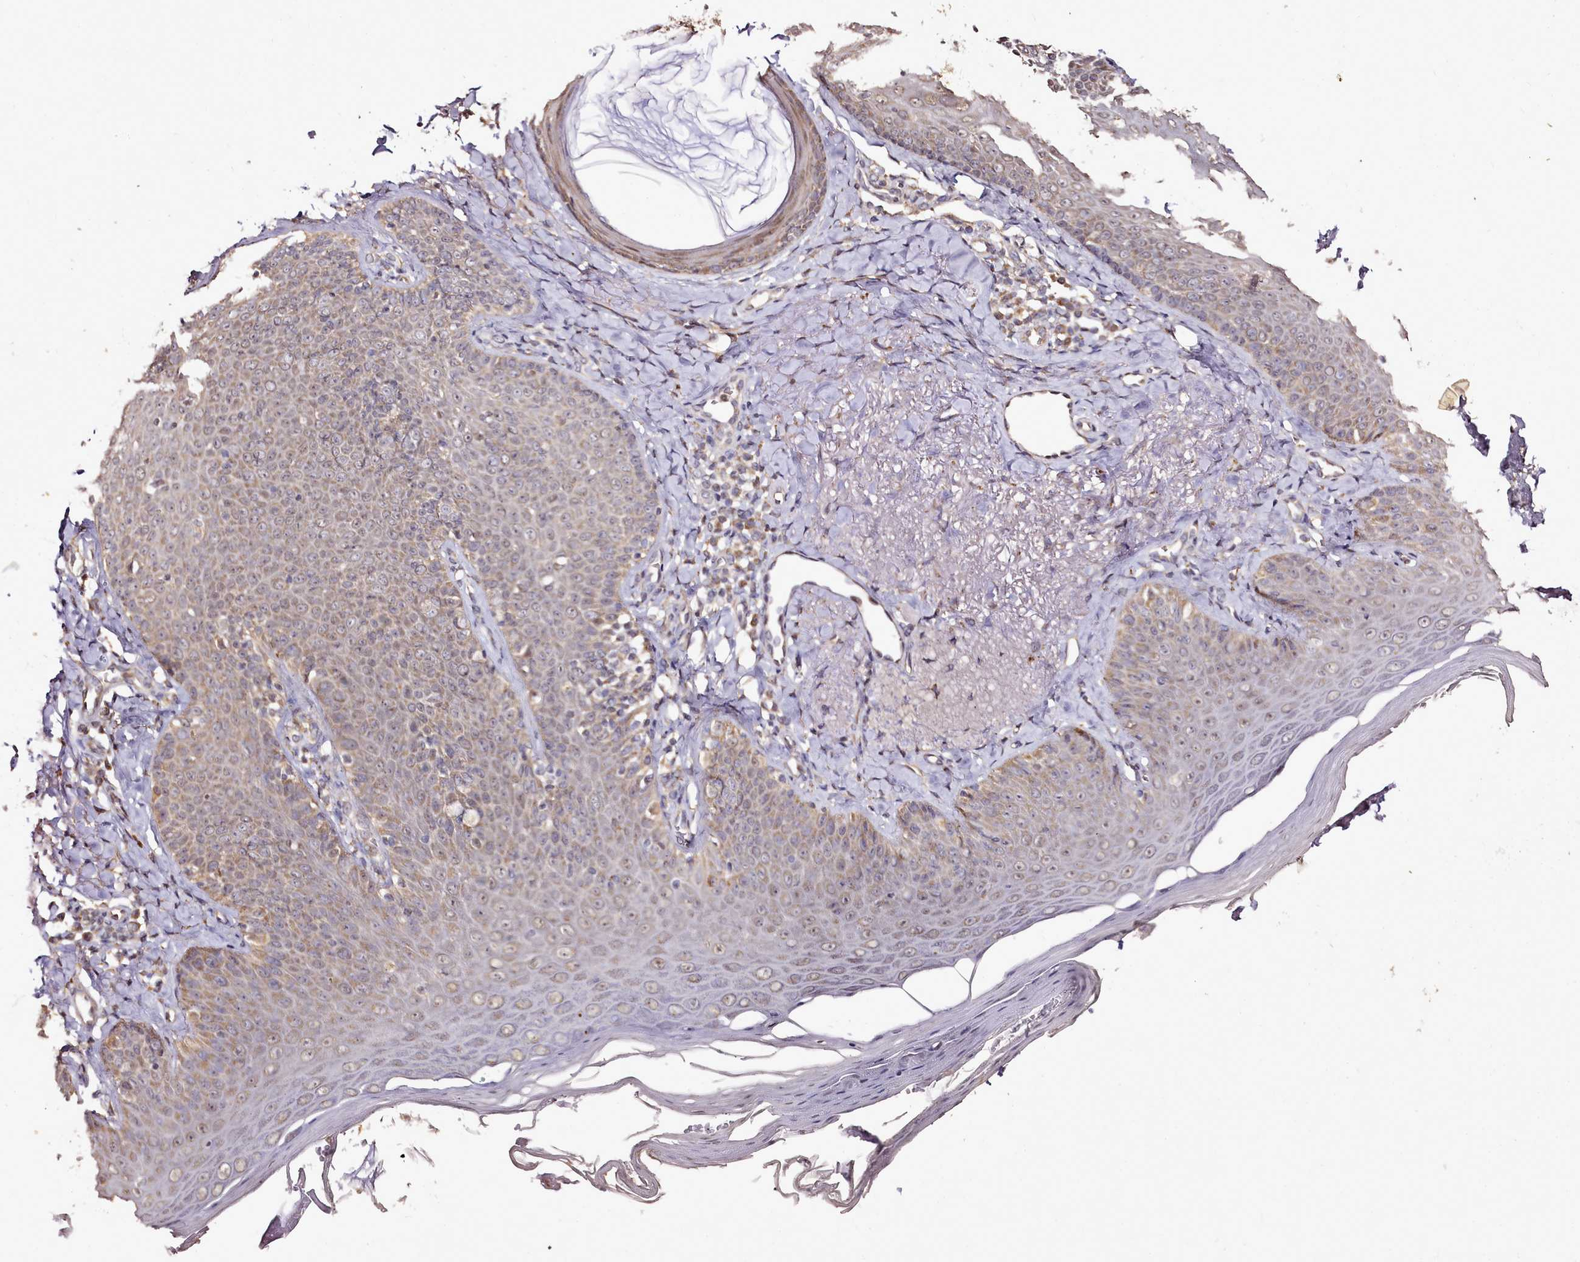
{"staining": {"intensity": "moderate", "quantity": ">75%", "location": "cytoplasmic/membranous,nuclear"}, "tissue": "skin", "cell_type": "Fibroblasts", "image_type": "normal", "snomed": [{"axis": "morphology", "description": "Normal tissue, NOS"}, {"axis": "topography", "description": "Skin"}], "caption": "Fibroblasts reveal medium levels of moderate cytoplasmic/membranous,nuclear positivity in approximately >75% of cells in normal human skin.", "gene": "EDIL3", "patient": {"sex": "male", "age": 57}}